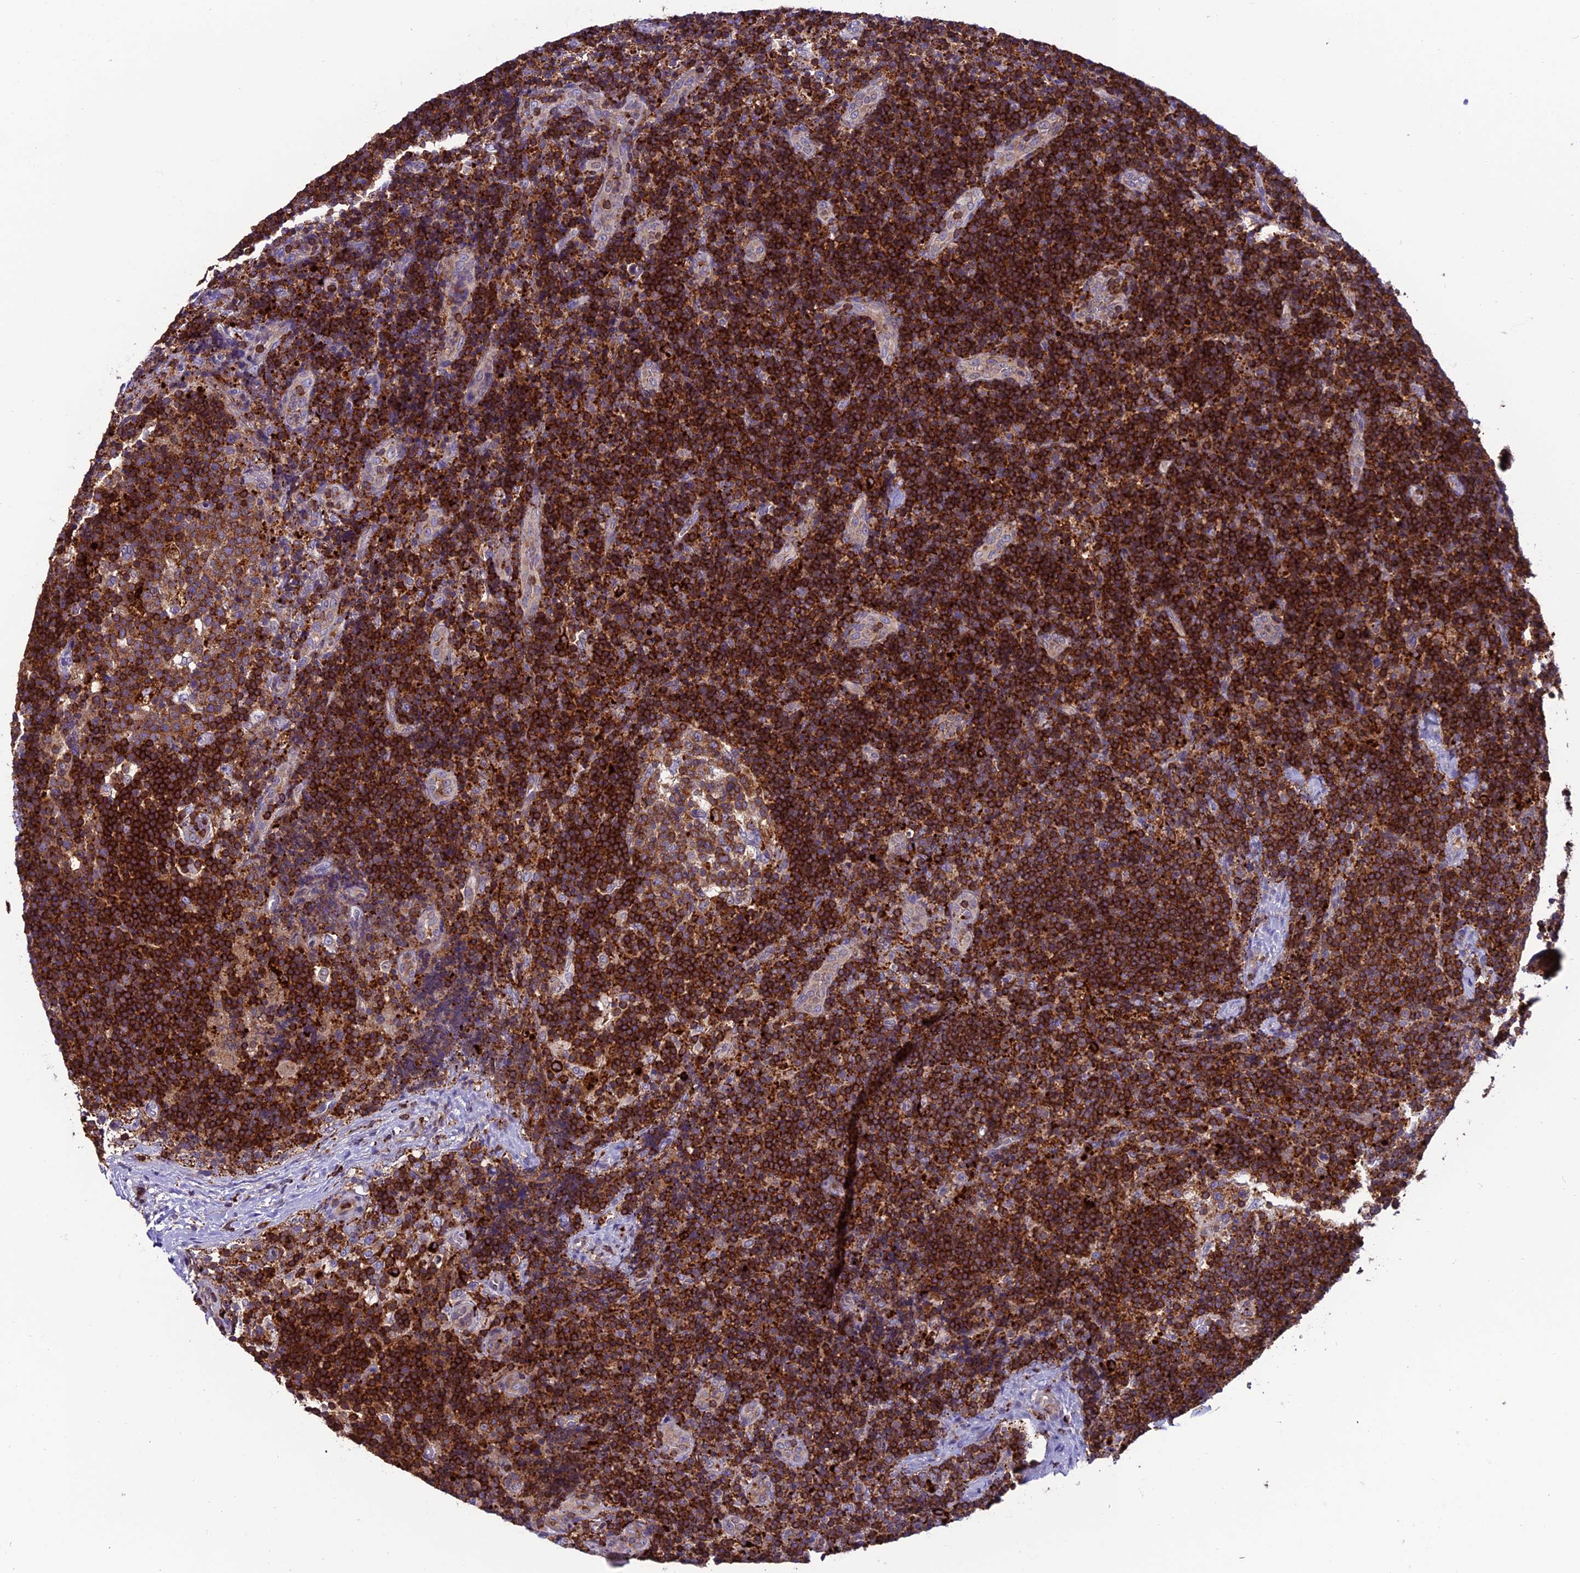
{"staining": {"intensity": "moderate", "quantity": ">75%", "location": "cytoplasmic/membranous"}, "tissue": "lymph node", "cell_type": "Germinal center cells", "image_type": "normal", "snomed": [{"axis": "morphology", "description": "Normal tissue, NOS"}, {"axis": "topography", "description": "Lymph node"}], "caption": "A histopathology image of human lymph node stained for a protein reveals moderate cytoplasmic/membranous brown staining in germinal center cells. (Stains: DAB (3,3'-diaminobenzidine) in brown, nuclei in blue, Microscopy: brightfield microscopy at high magnification).", "gene": "ARHGEF18", "patient": {"sex": "female", "age": 22}}